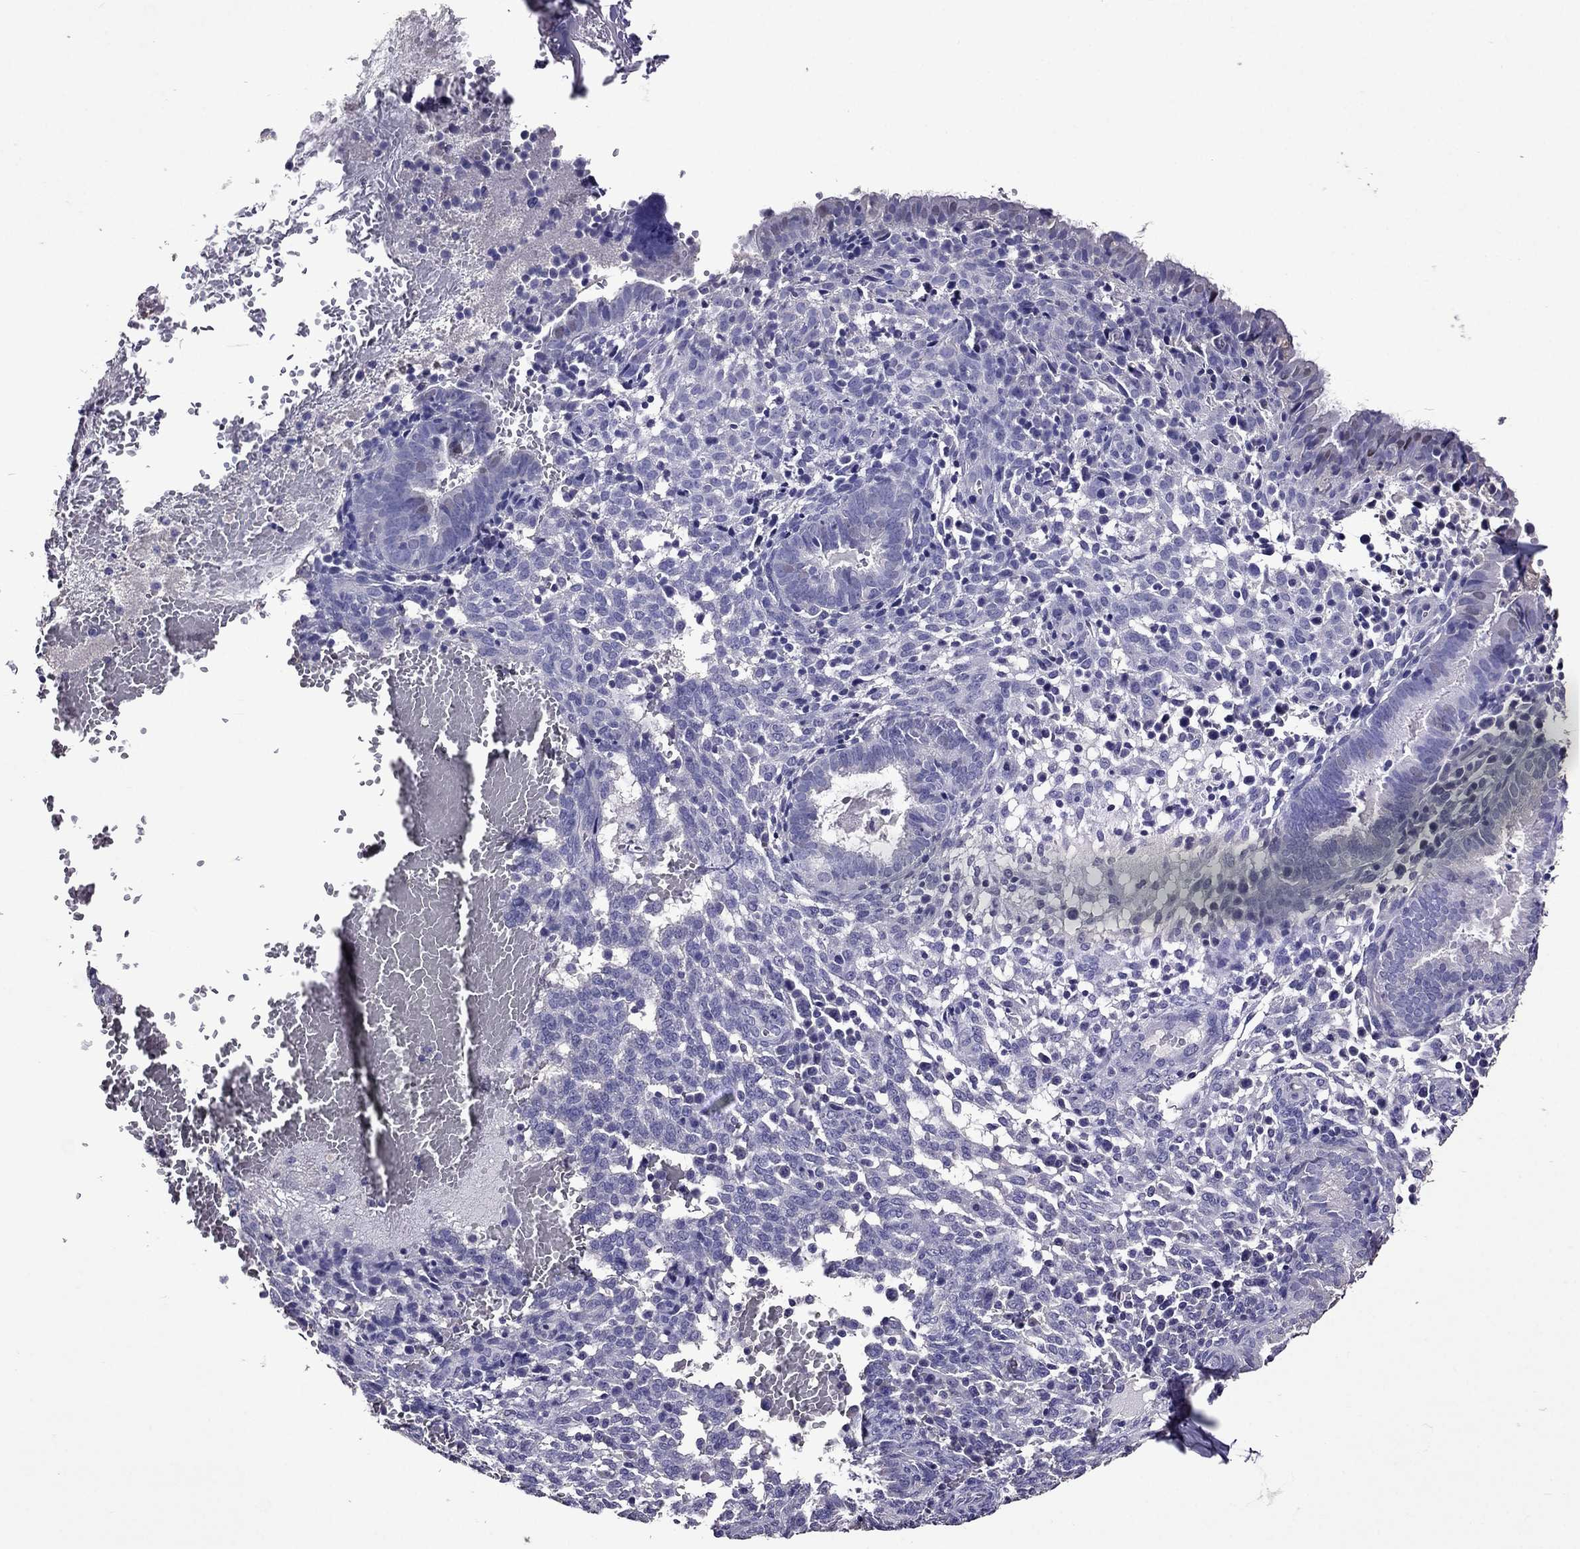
{"staining": {"intensity": "negative", "quantity": "none", "location": "none"}, "tissue": "endometrium", "cell_type": "Cells in endometrial stroma", "image_type": "normal", "snomed": [{"axis": "morphology", "description": "Normal tissue, NOS"}, {"axis": "topography", "description": "Endometrium"}], "caption": "High magnification brightfield microscopy of benign endometrium stained with DAB (brown) and counterstained with hematoxylin (blue): cells in endometrial stroma show no significant staining.", "gene": "NKX3", "patient": {"sex": "female", "age": 42}}